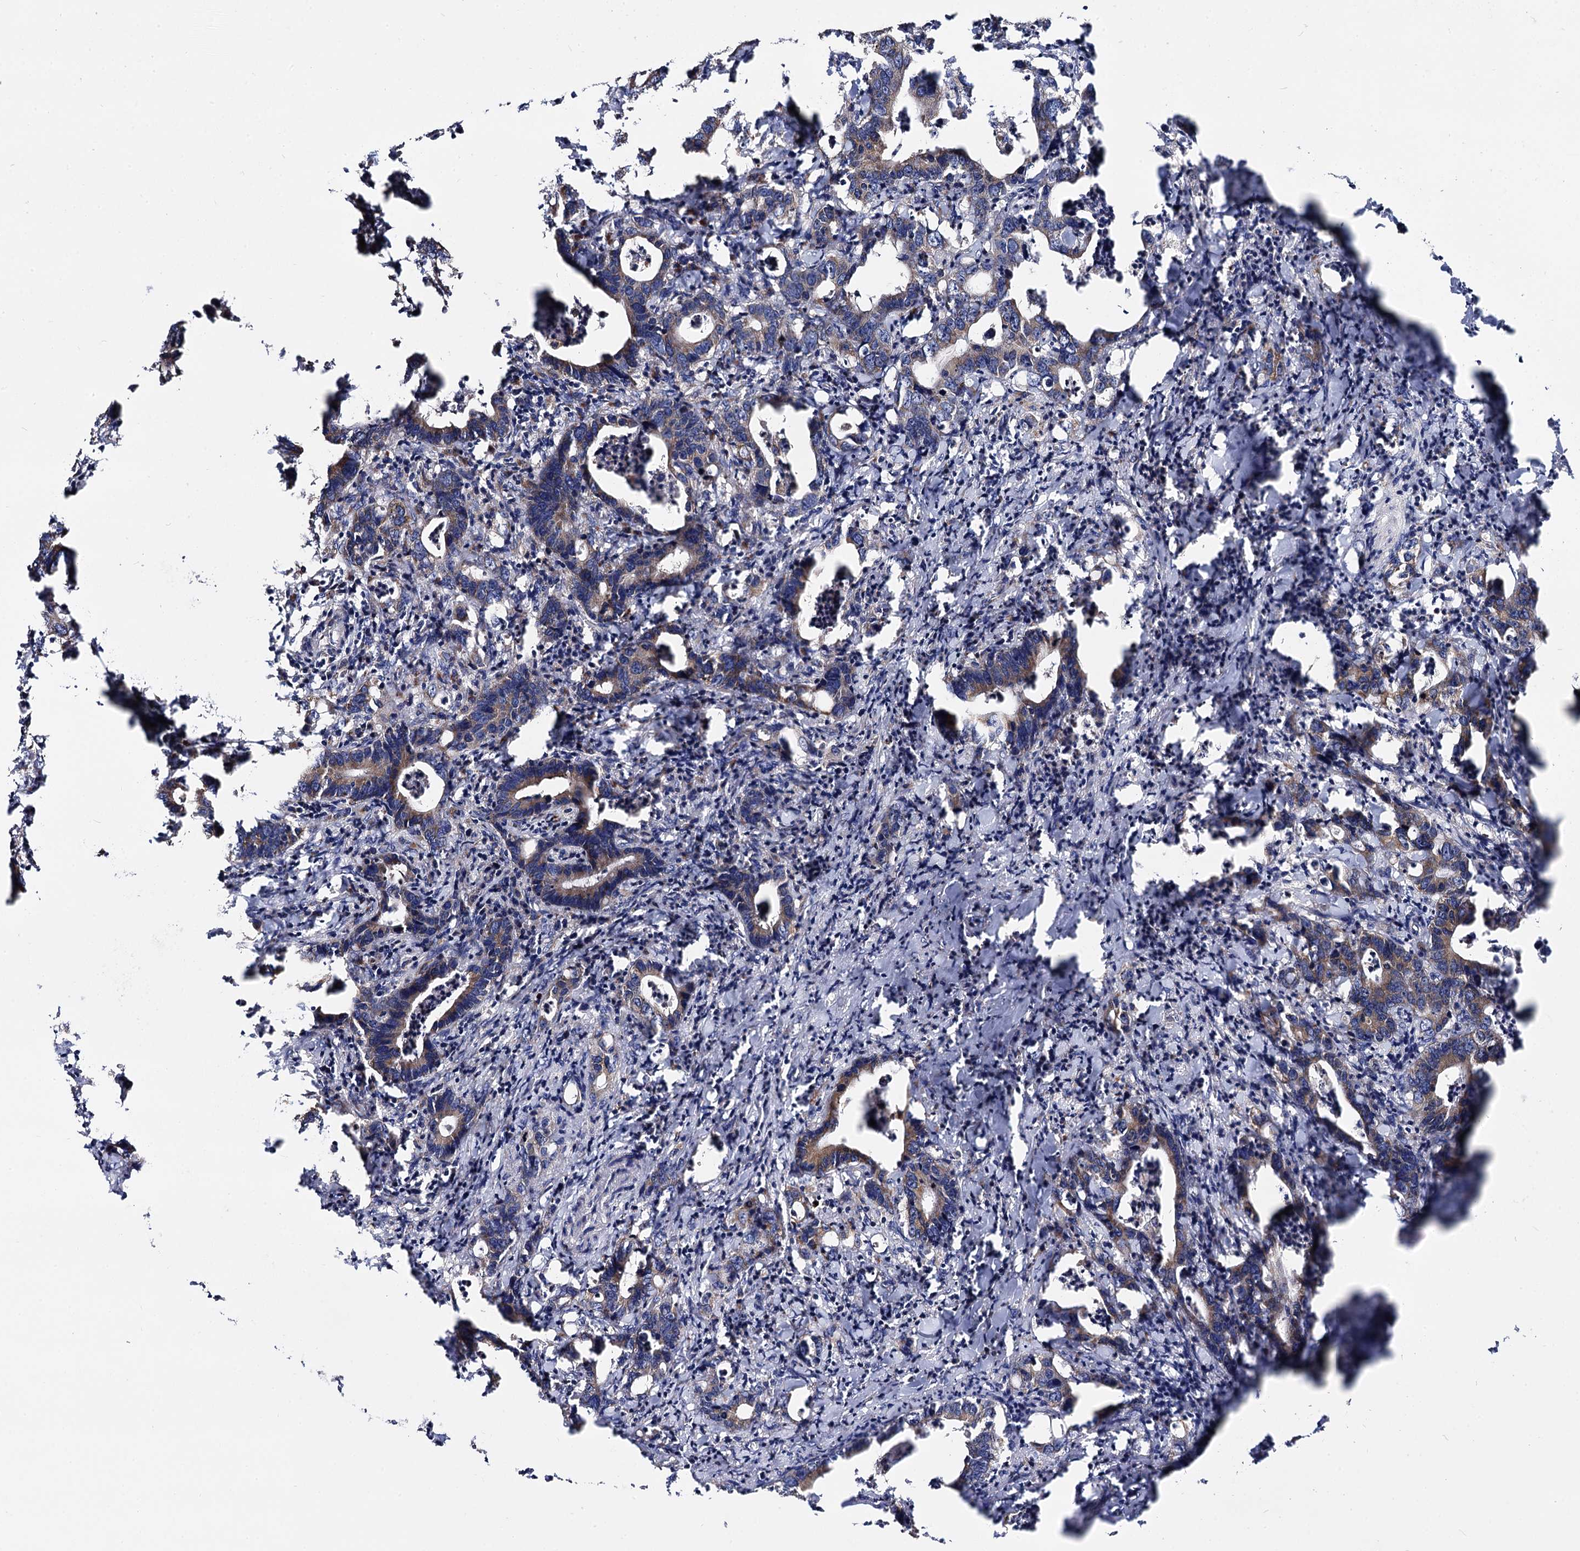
{"staining": {"intensity": "moderate", "quantity": "<25%", "location": "cytoplasmic/membranous"}, "tissue": "colorectal cancer", "cell_type": "Tumor cells", "image_type": "cancer", "snomed": [{"axis": "morphology", "description": "Adenocarcinoma, NOS"}, {"axis": "topography", "description": "Colon"}], "caption": "This histopathology image demonstrates immunohistochemistry staining of human adenocarcinoma (colorectal), with low moderate cytoplasmic/membranous expression in about <25% of tumor cells.", "gene": "IQCH", "patient": {"sex": "female", "age": 75}}